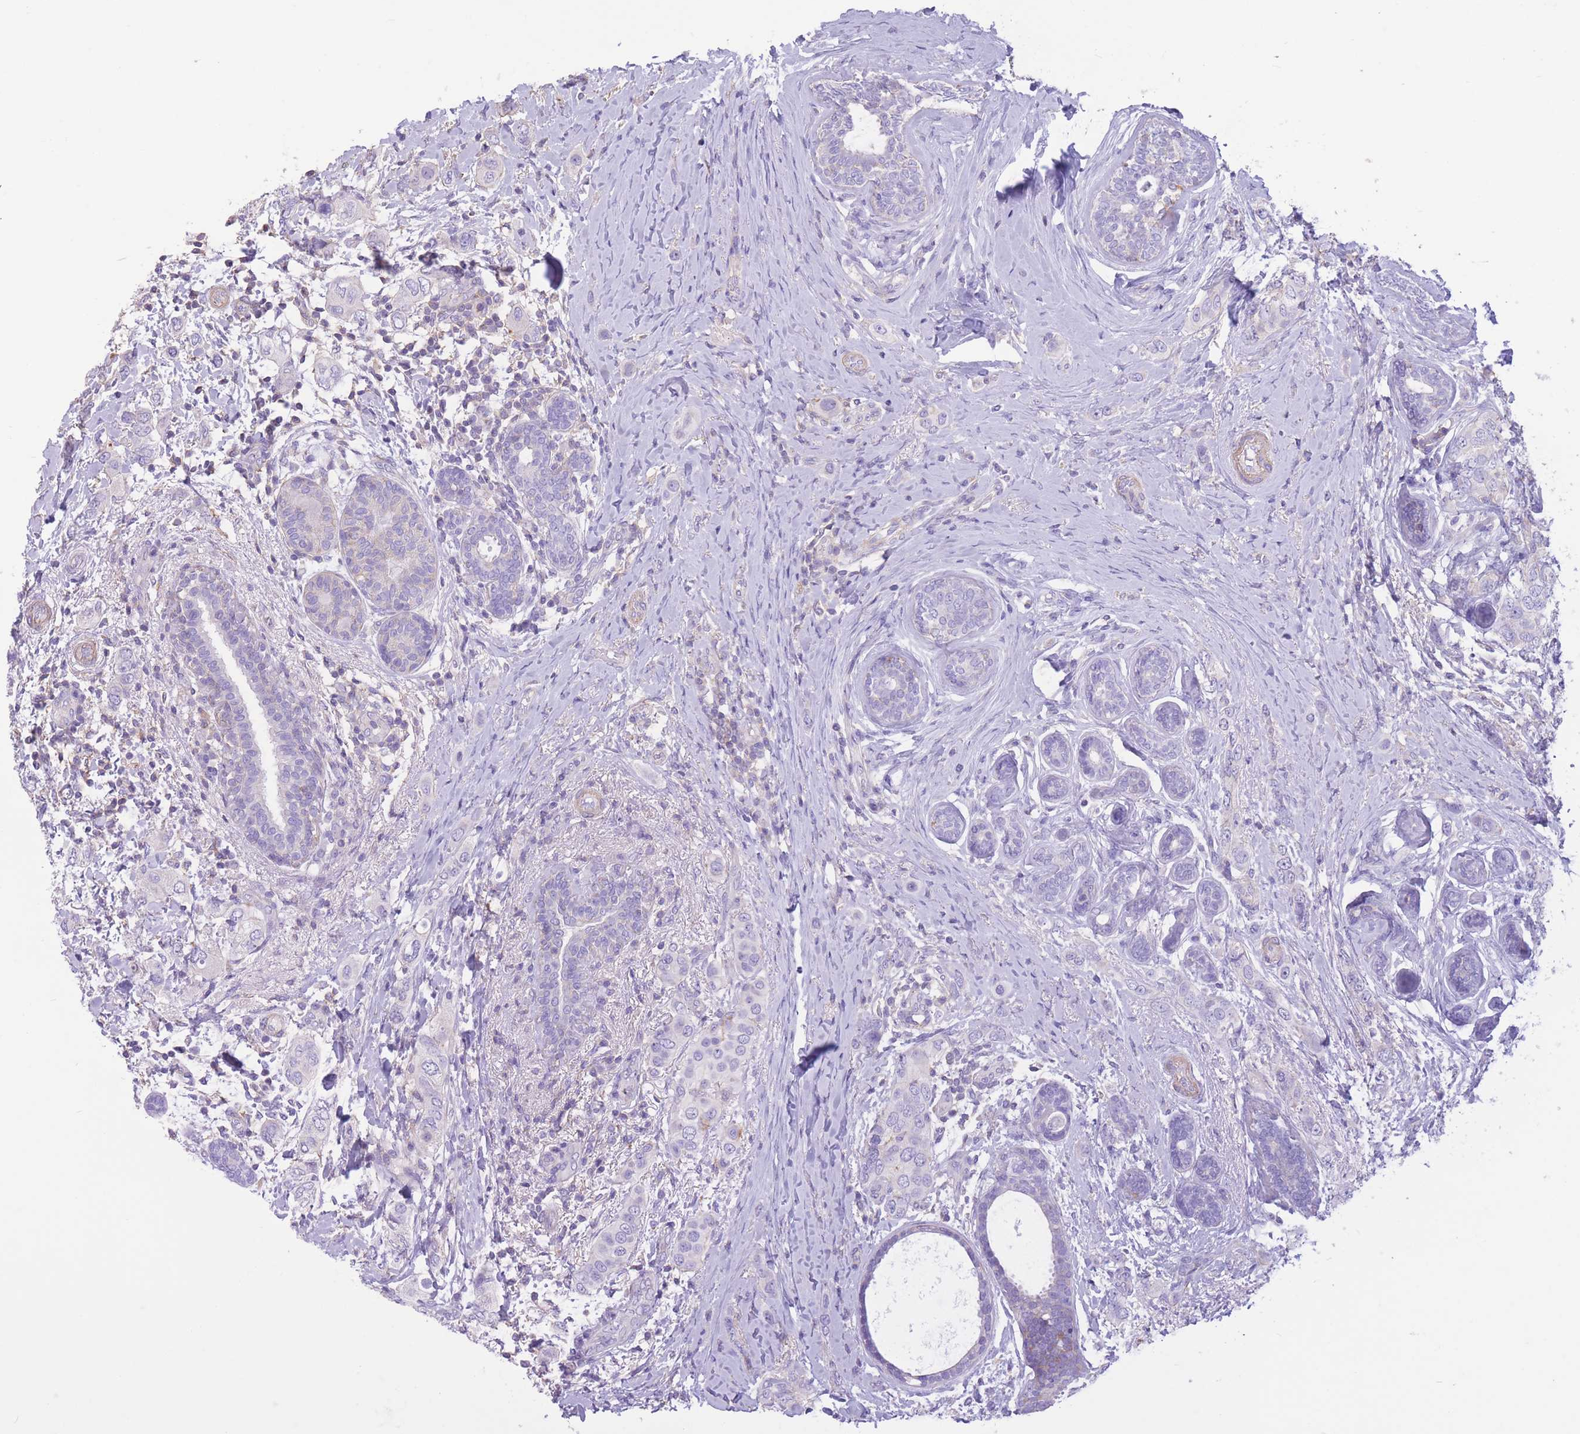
{"staining": {"intensity": "negative", "quantity": "none", "location": "none"}, "tissue": "breast cancer", "cell_type": "Tumor cells", "image_type": "cancer", "snomed": [{"axis": "morphology", "description": "Lobular carcinoma"}, {"axis": "topography", "description": "Breast"}], "caption": "Photomicrograph shows no significant protein staining in tumor cells of breast cancer.", "gene": "PDHA1", "patient": {"sex": "female", "age": 51}}